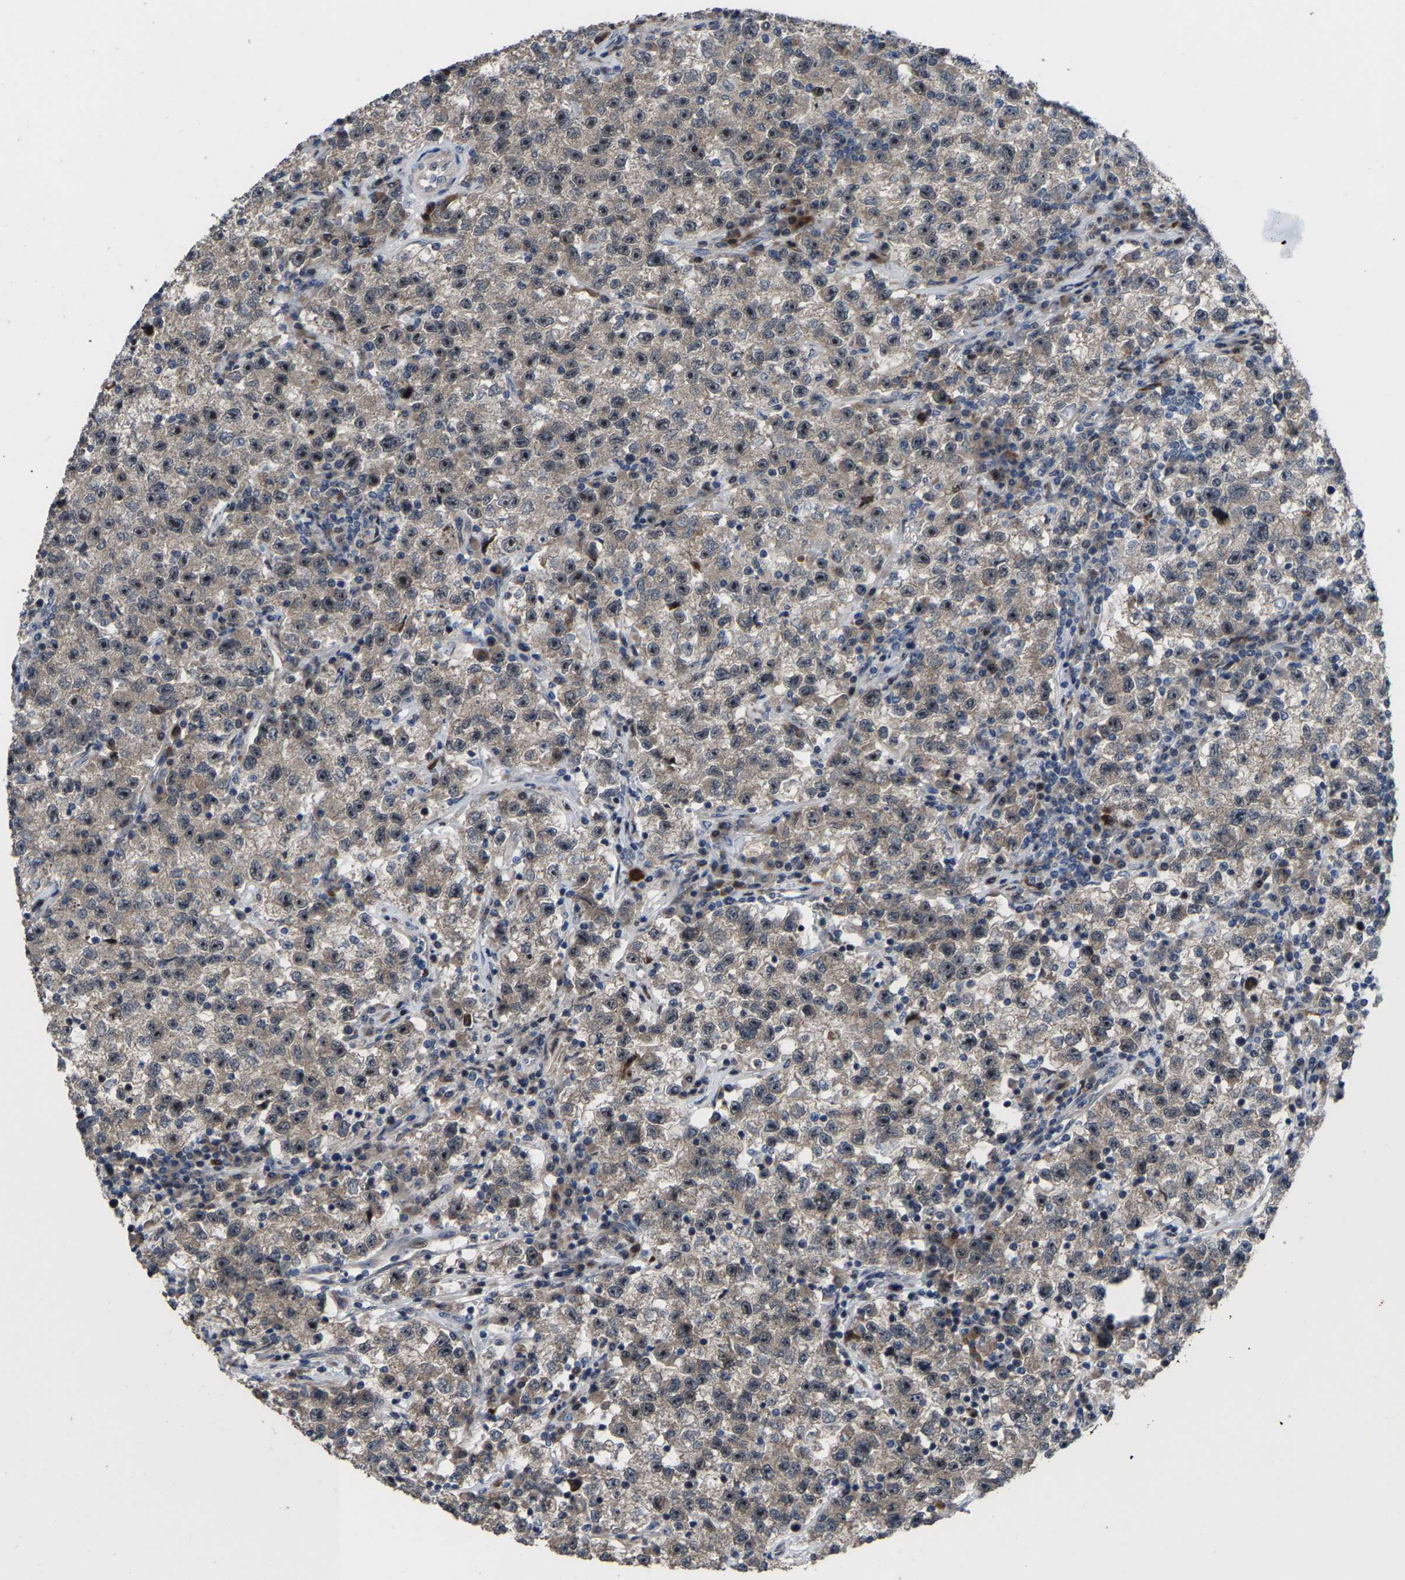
{"staining": {"intensity": "weak", "quantity": ">75%", "location": "cytoplasmic/membranous"}, "tissue": "testis cancer", "cell_type": "Tumor cells", "image_type": "cancer", "snomed": [{"axis": "morphology", "description": "Seminoma, NOS"}, {"axis": "topography", "description": "Testis"}], "caption": "Immunohistochemistry photomicrograph of neoplastic tissue: testis seminoma stained using immunohistochemistry shows low levels of weak protein expression localized specifically in the cytoplasmic/membranous of tumor cells, appearing as a cytoplasmic/membranous brown color.", "gene": "HAUS6", "patient": {"sex": "male", "age": 22}}